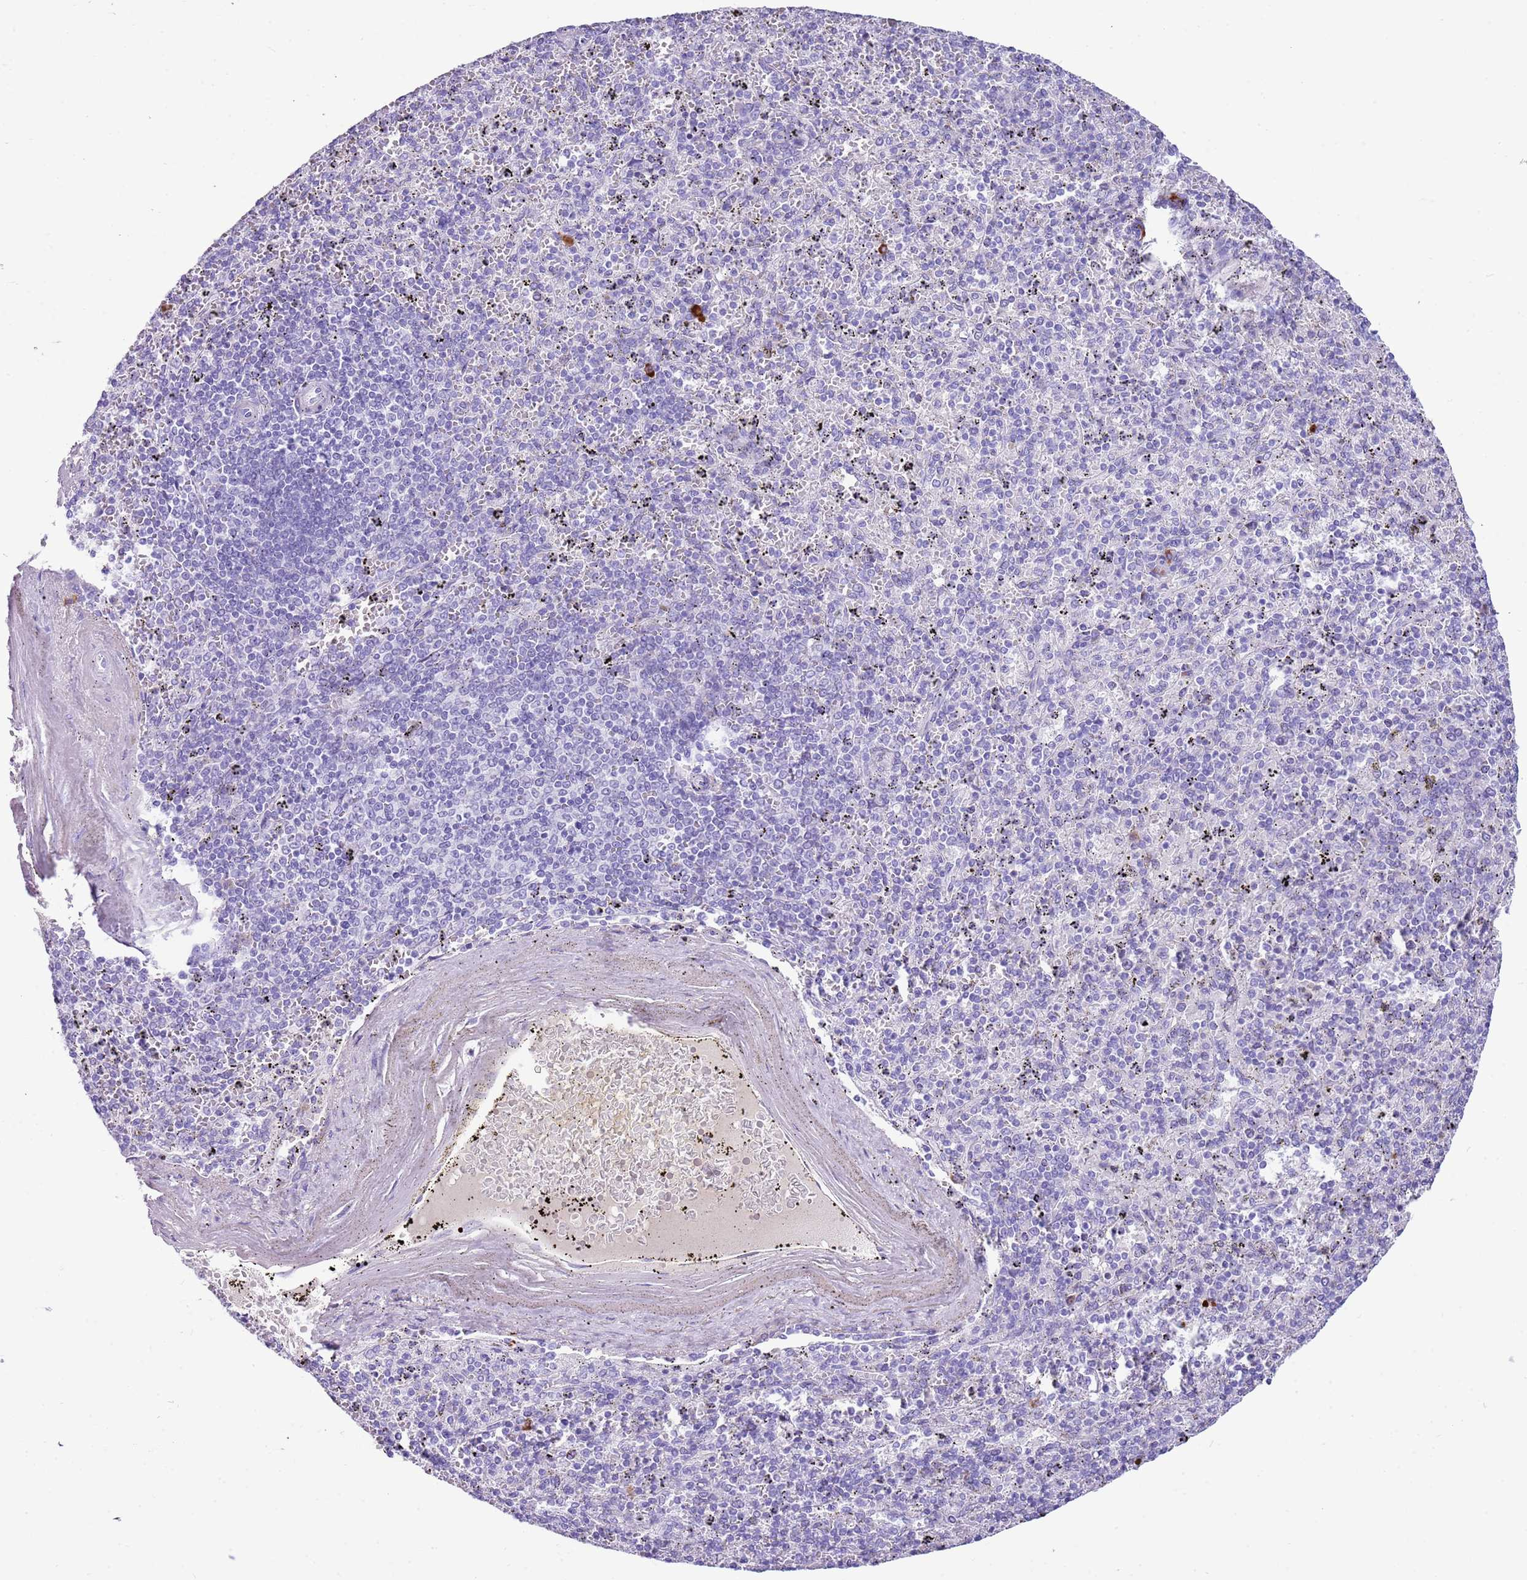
{"staining": {"intensity": "negative", "quantity": "none", "location": "none"}, "tissue": "spleen", "cell_type": "Cells in red pulp", "image_type": "normal", "snomed": [{"axis": "morphology", "description": "Normal tissue, NOS"}, {"axis": "topography", "description": "Spleen"}], "caption": "This is a histopathology image of immunohistochemistry (IHC) staining of benign spleen, which shows no positivity in cells in red pulp.", "gene": "IGKV3", "patient": {"sex": "male", "age": 82}}